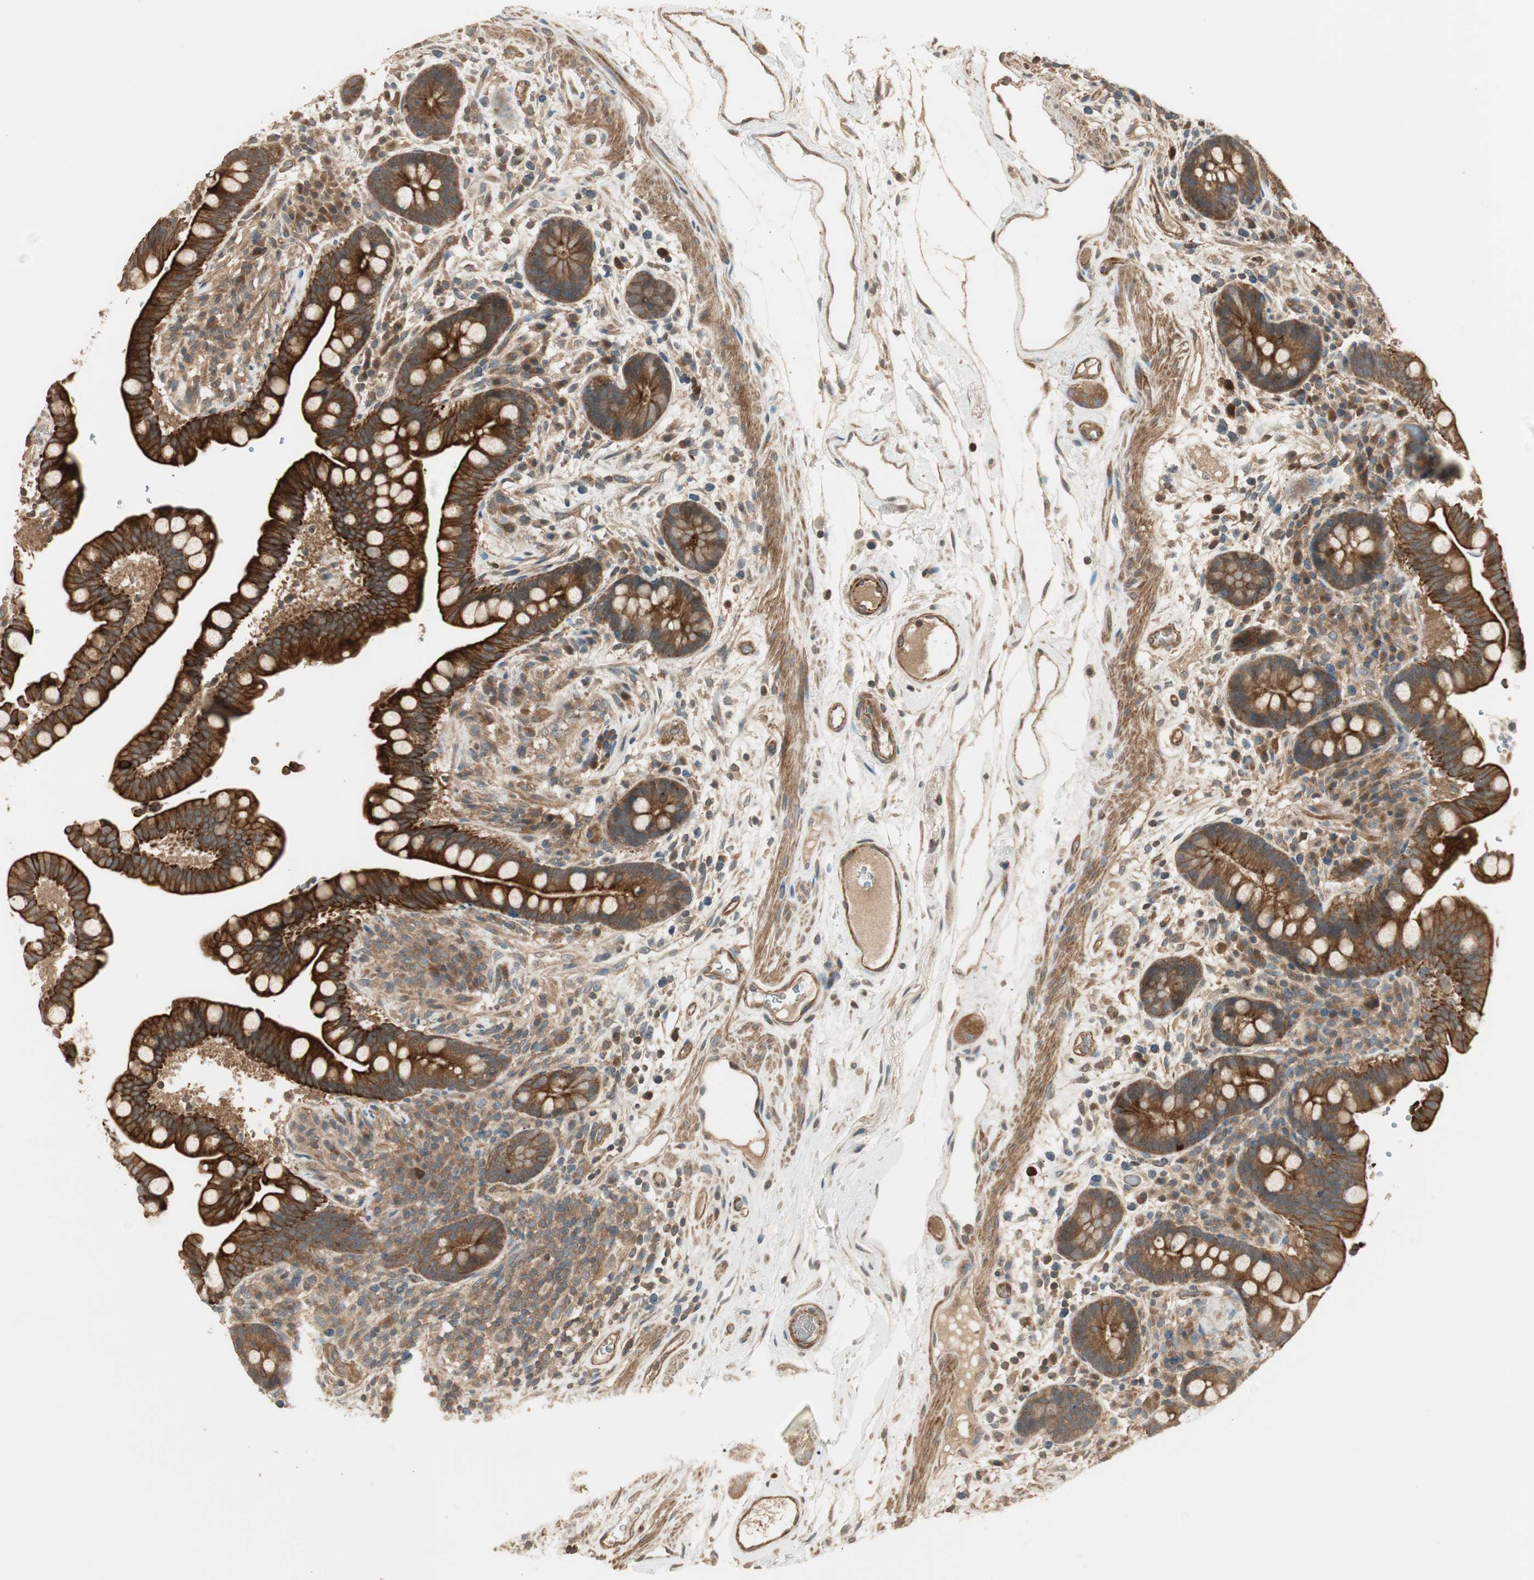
{"staining": {"intensity": "moderate", "quantity": ">75%", "location": "cytoplasmic/membranous"}, "tissue": "colon", "cell_type": "Endothelial cells", "image_type": "normal", "snomed": [{"axis": "morphology", "description": "Normal tissue, NOS"}, {"axis": "topography", "description": "Colon"}], "caption": "A brown stain shows moderate cytoplasmic/membranous expression of a protein in endothelial cells of normal human colon. The protein of interest is shown in brown color, while the nuclei are stained blue.", "gene": "PFDN5", "patient": {"sex": "male", "age": 73}}